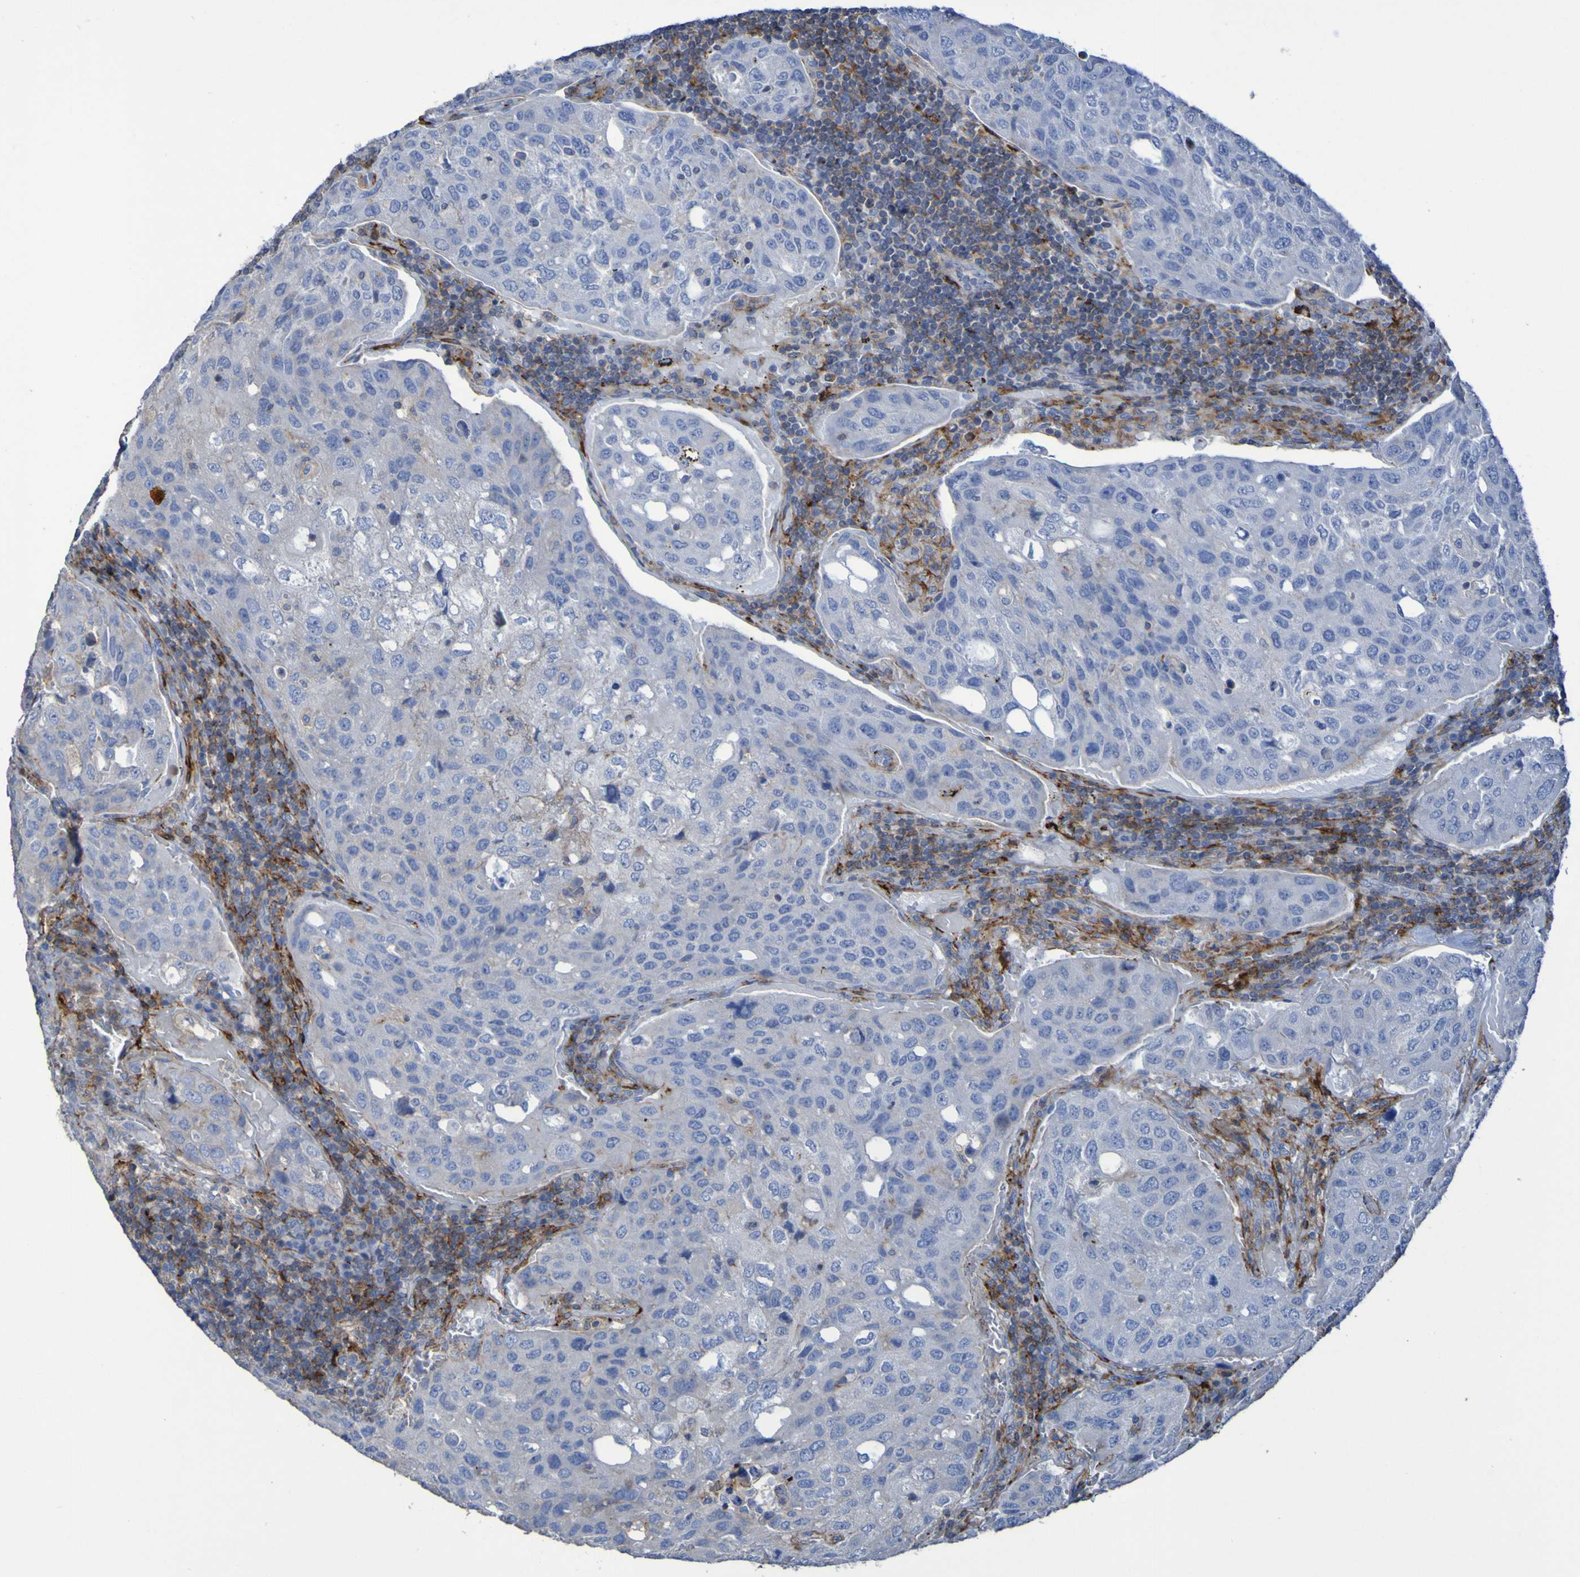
{"staining": {"intensity": "negative", "quantity": "none", "location": "none"}, "tissue": "urothelial cancer", "cell_type": "Tumor cells", "image_type": "cancer", "snomed": [{"axis": "morphology", "description": "Urothelial carcinoma, High grade"}, {"axis": "topography", "description": "Lymph node"}, {"axis": "topography", "description": "Urinary bladder"}], "caption": "High power microscopy micrograph of an immunohistochemistry (IHC) micrograph of urothelial cancer, revealing no significant expression in tumor cells.", "gene": "RNF182", "patient": {"sex": "male", "age": 51}}